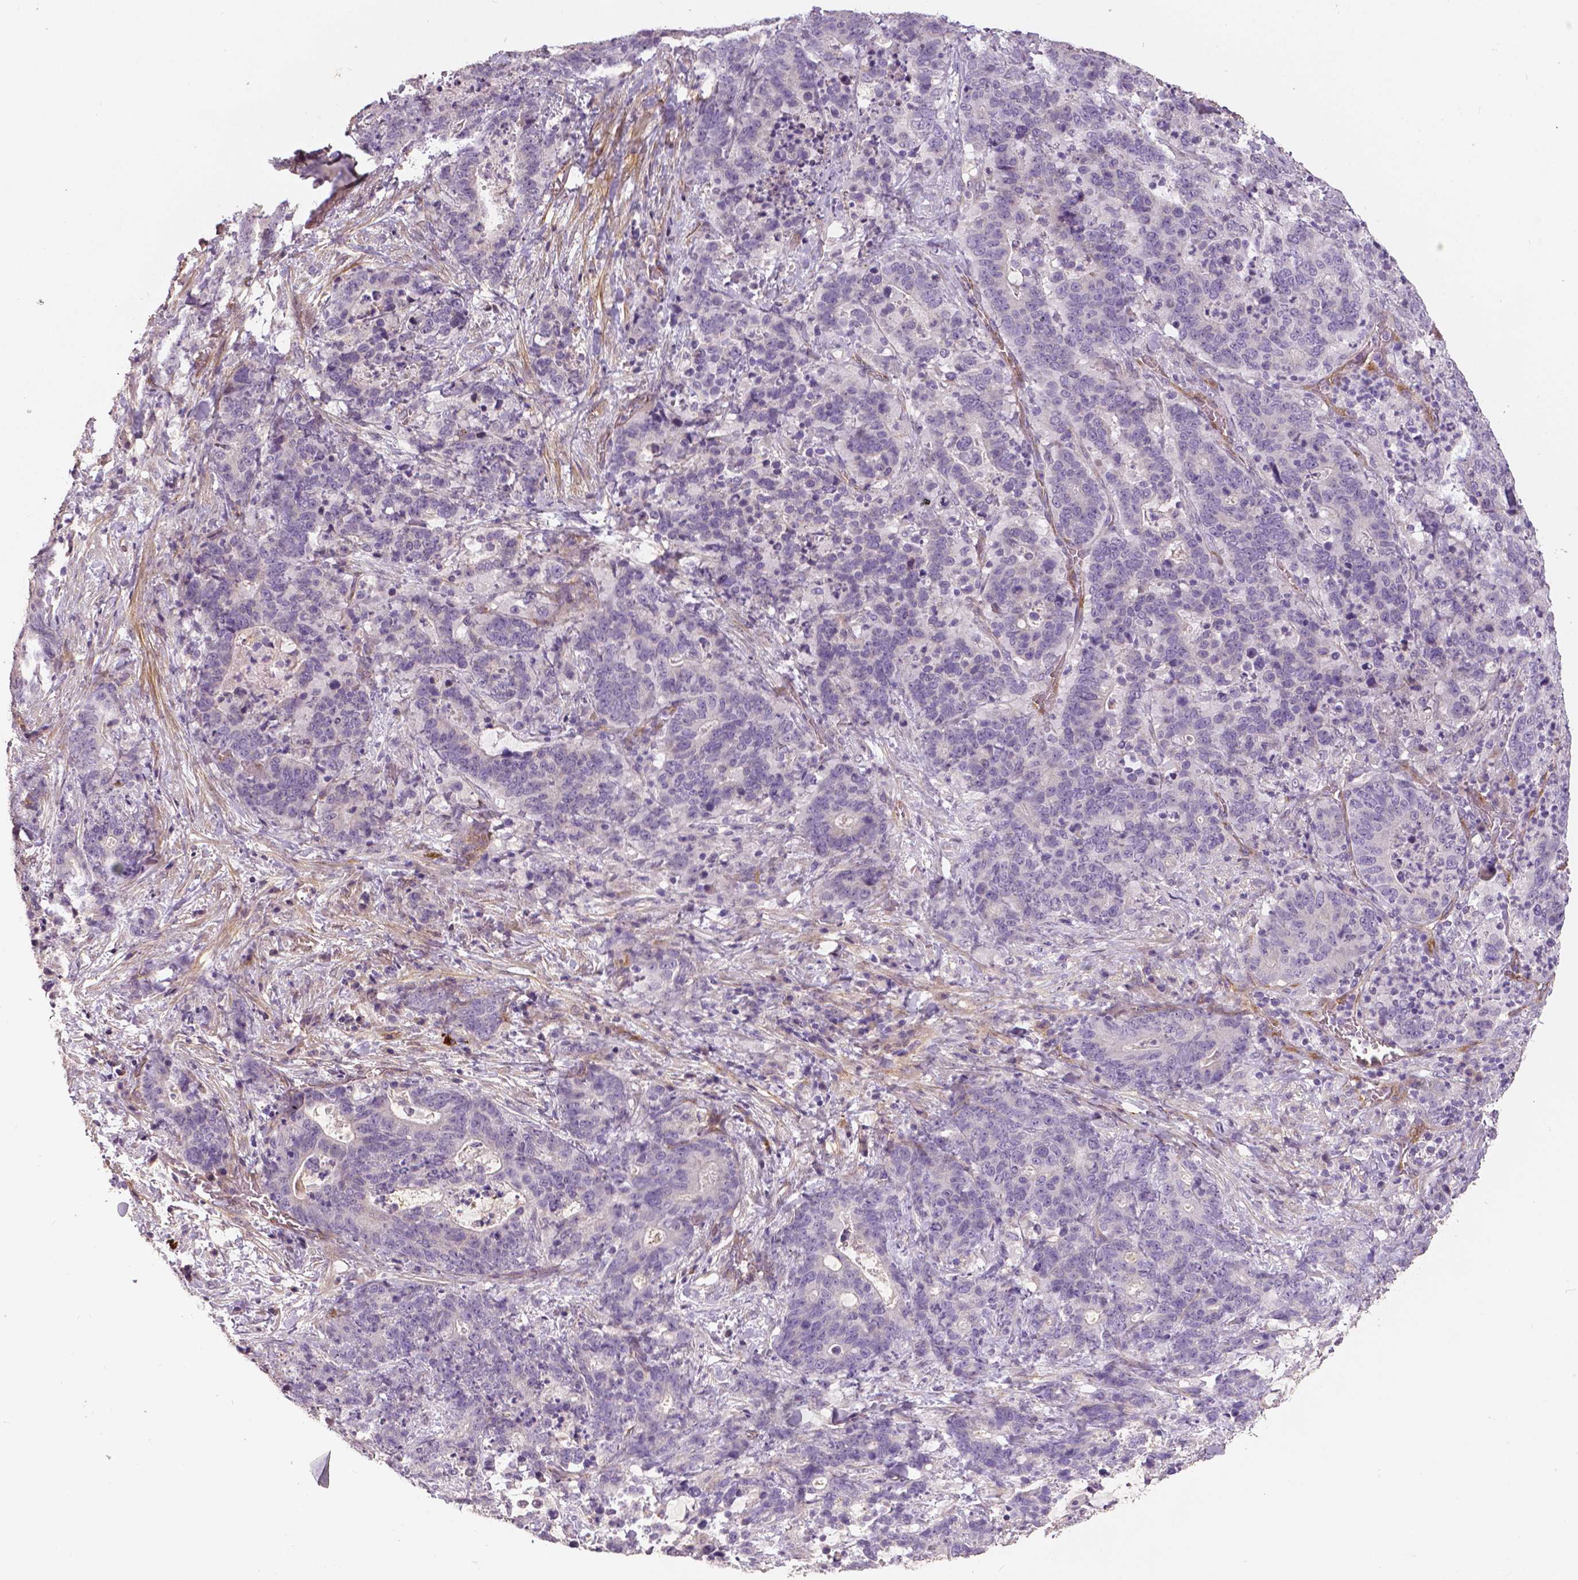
{"staining": {"intensity": "negative", "quantity": "none", "location": "none"}, "tissue": "stomach cancer", "cell_type": "Tumor cells", "image_type": "cancer", "snomed": [{"axis": "morphology", "description": "Normal tissue, NOS"}, {"axis": "morphology", "description": "Adenocarcinoma, NOS"}, {"axis": "topography", "description": "Stomach"}], "caption": "An image of human stomach adenocarcinoma is negative for staining in tumor cells.", "gene": "FLT1", "patient": {"sex": "female", "age": 64}}